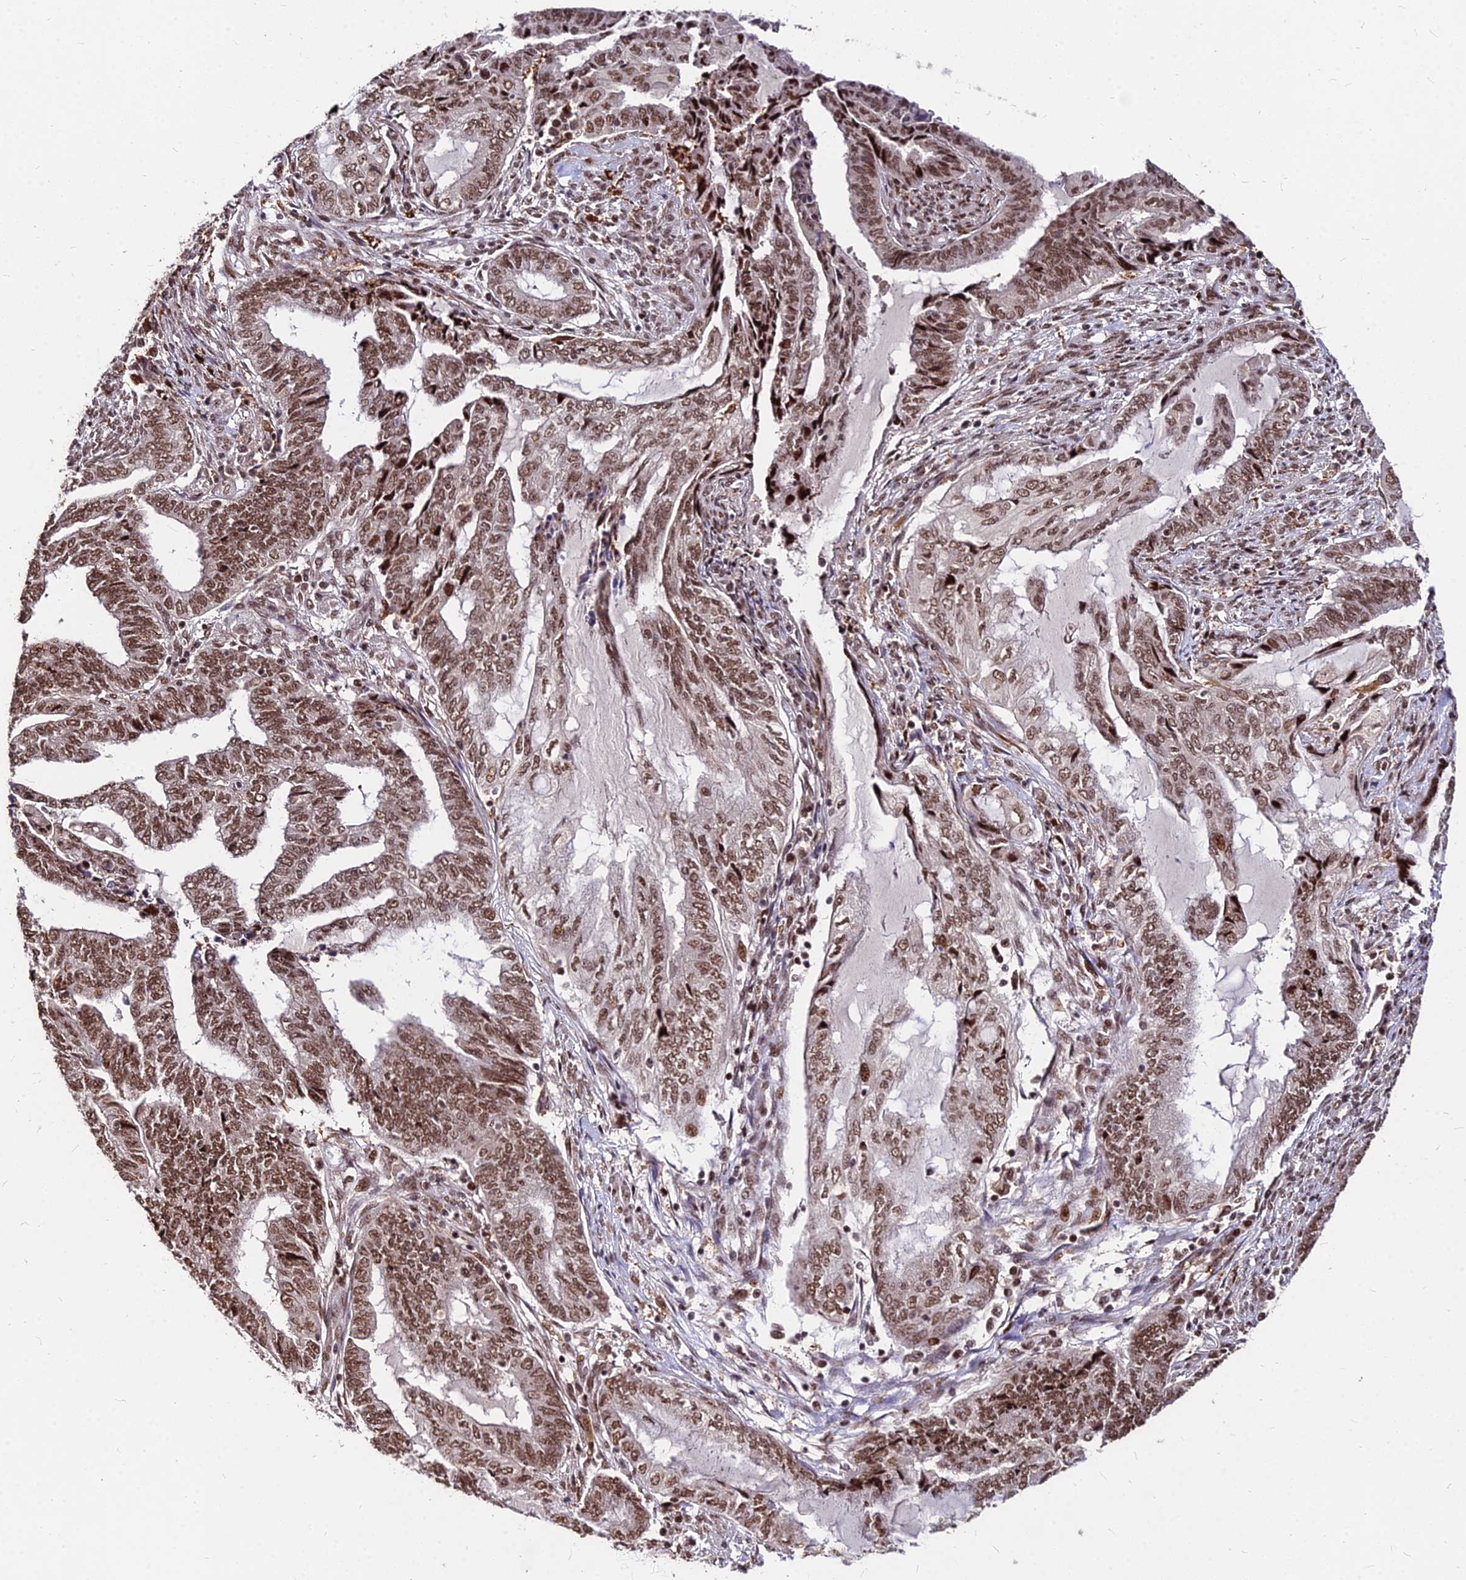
{"staining": {"intensity": "moderate", "quantity": ">75%", "location": "nuclear"}, "tissue": "endometrial cancer", "cell_type": "Tumor cells", "image_type": "cancer", "snomed": [{"axis": "morphology", "description": "Adenocarcinoma, NOS"}, {"axis": "topography", "description": "Uterus"}, {"axis": "topography", "description": "Endometrium"}], "caption": "IHC histopathology image of neoplastic tissue: endometrial cancer (adenocarcinoma) stained using immunohistochemistry (IHC) demonstrates medium levels of moderate protein expression localized specifically in the nuclear of tumor cells, appearing as a nuclear brown color.", "gene": "ZBED4", "patient": {"sex": "female", "age": 70}}